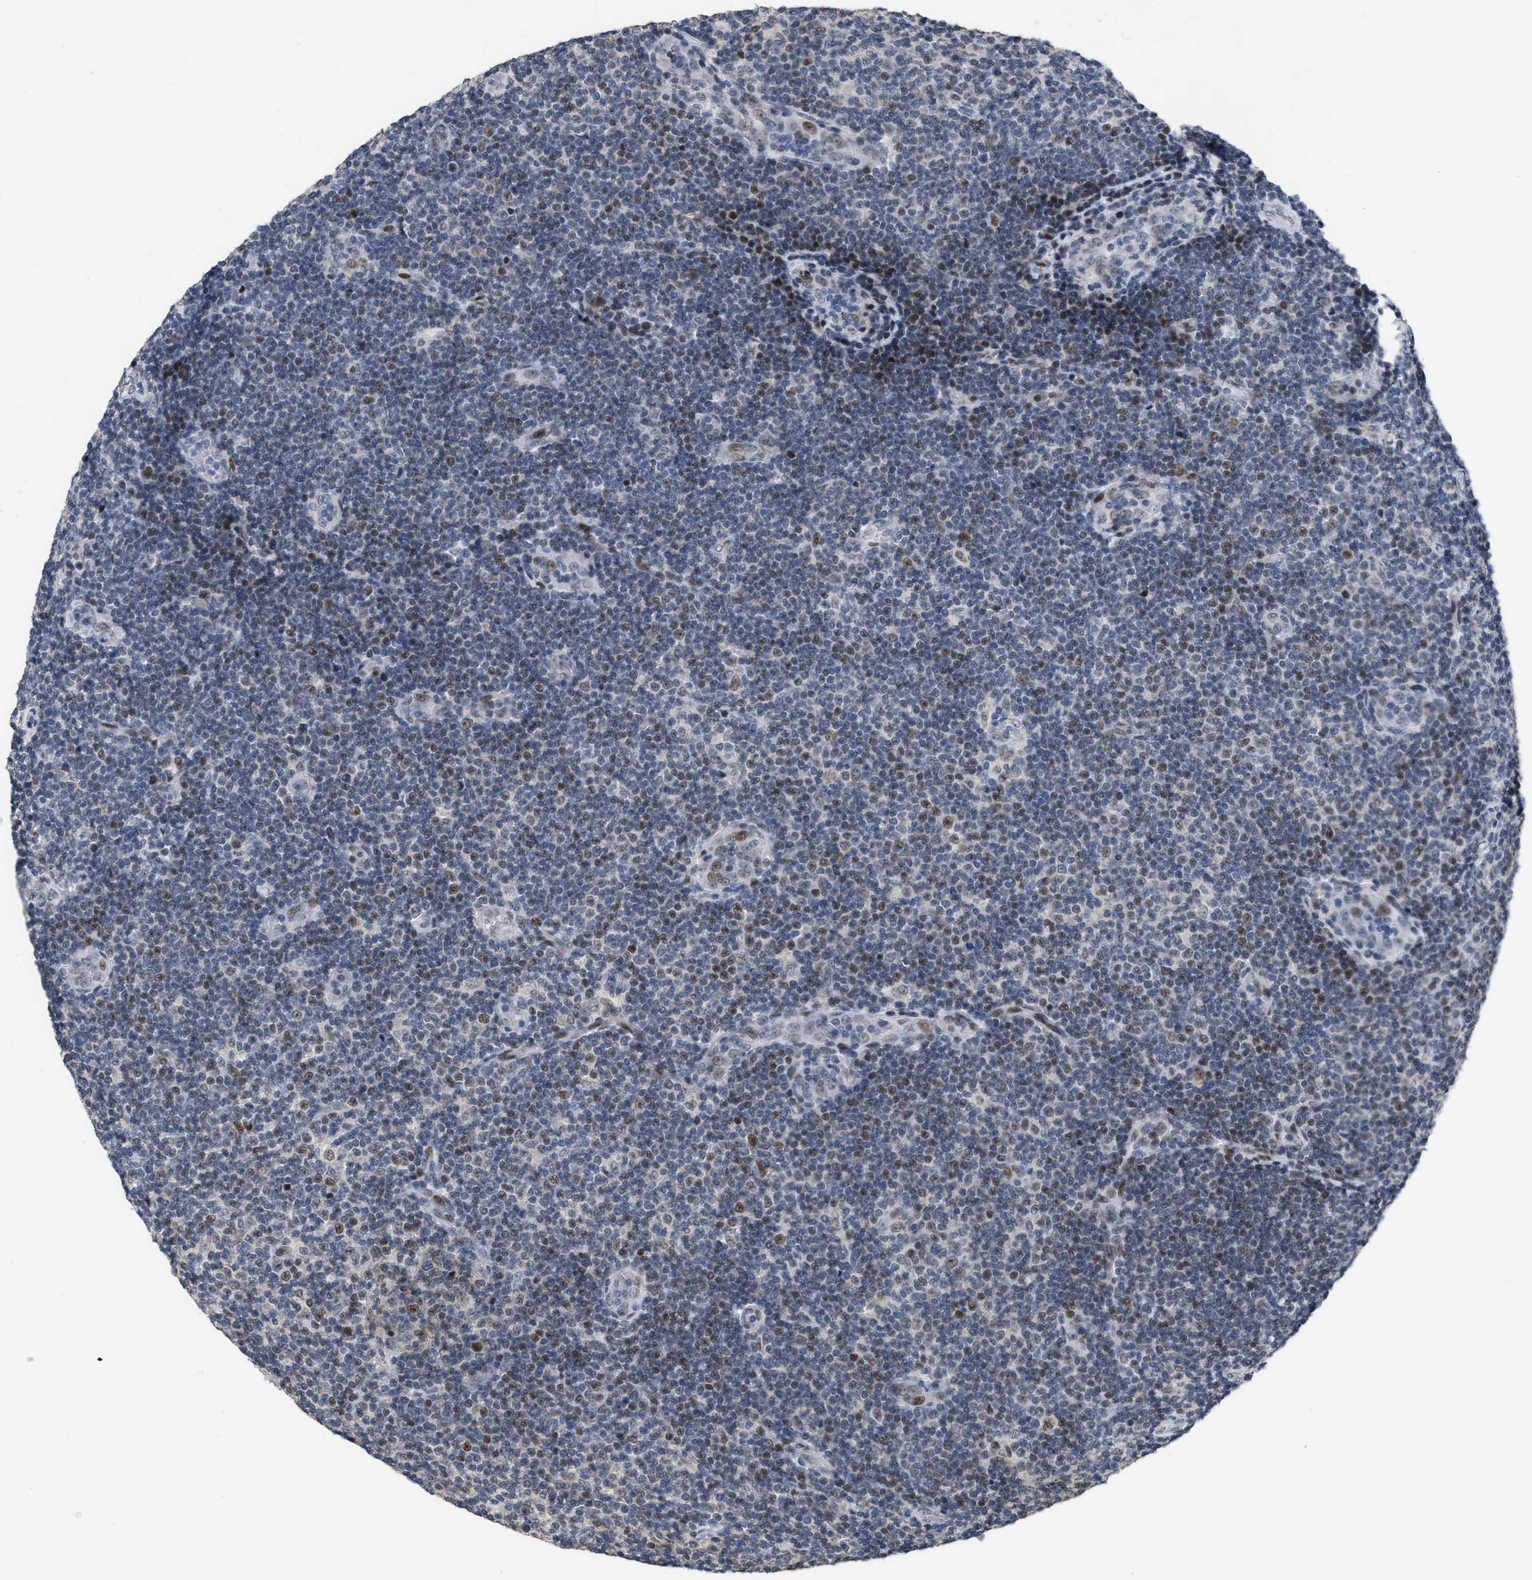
{"staining": {"intensity": "moderate", "quantity": "25%-75%", "location": "nuclear"}, "tissue": "lymphoma", "cell_type": "Tumor cells", "image_type": "cancer", "snomed": [{"axis": "morphology", "description": "Malignant lymphoma, non-Hodgkin's type, Low grade"}, {"axis": "topography", "description": "Lymph node"}], "caption": "Immunohistochemistry (IHC) histopathology image of low-grade malignant lymphoma, non-Hodgkin's type stained for a protein (brown), which reveals medium levels of moderate nuclear expression in about 25%-75% of tumor cells.", "gene": "SETDB1", "patient": {"sex": "male", "age": 83}}